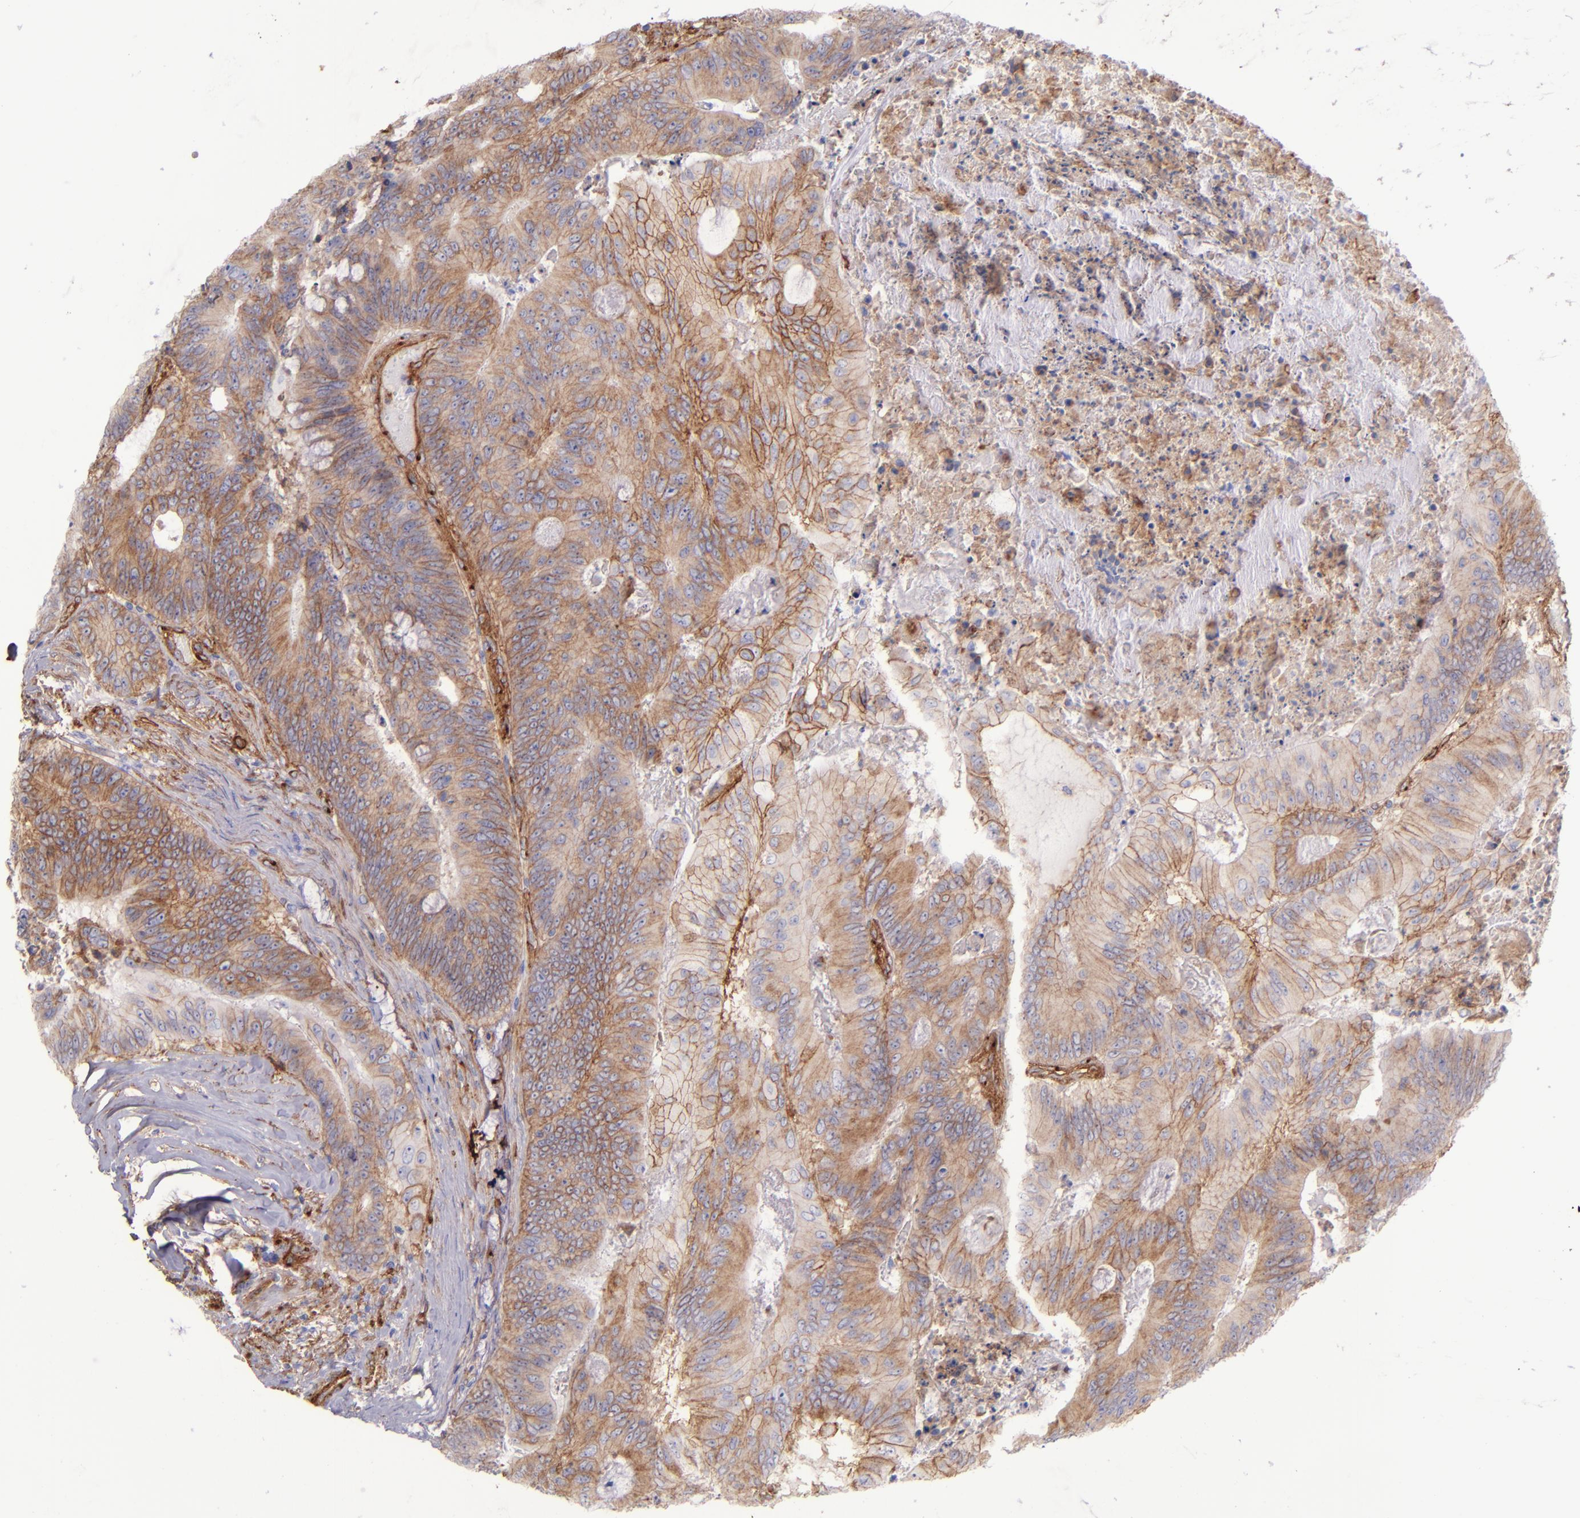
{"staining": {"intensity": "weak", "quantity": ">75%", "location": "cytoplasmic/membranous"}, "tissue": "colorectal cancer", "cell_type": "Tumor cells", "image_type": "cancer", "snomed": [{"axis": "morphology", "description": "Adenocarcinoma, NOS"}, {"axis": "topography", "description": "Colon"}], "caption": "Weak cytoplasmic/membranous protein positivity is appreciated in approximately >75% of tumor cells in adenocarcinoma (colorectal).", "gene": "ITGAV", "patient": {"sex": "male", "age": 65}}